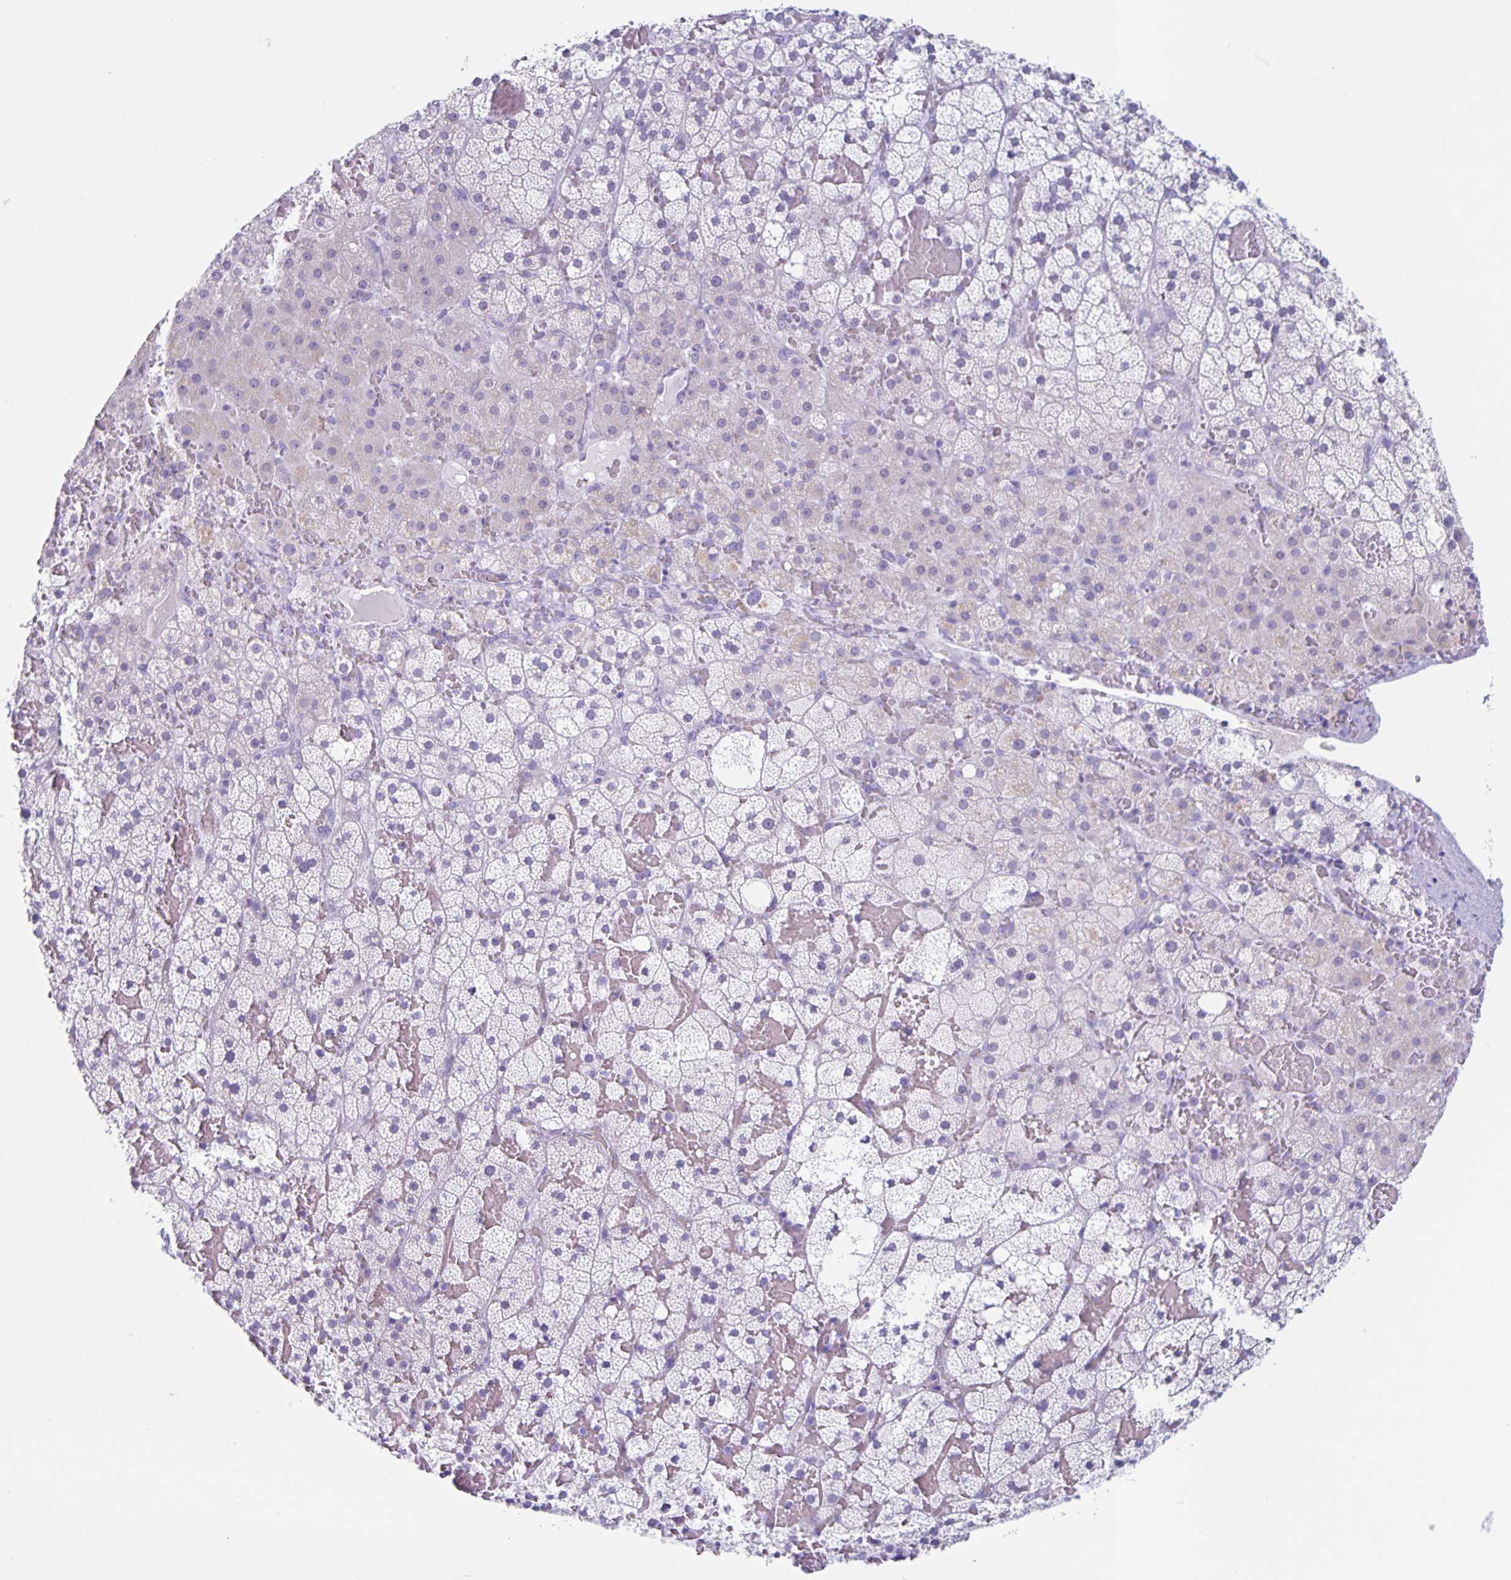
{"staining": {"intensity": "negative", "quantity": "none", "location": "none"}, "tissue": "adrenal gland", "cell_type": "Glandular cells", "image_type": "normal", "snomed": [{"axis": "morphology", "description": "Normal tissue, NOS"}, {"axis": "topography", "description": "Adrenal gland"}], "caption": "This is an IHC photomicrograph of normal adrenal gland. There is no staining in glandular cells.", "gene": "CT45A10", "patient": {"sex": "male", "age": 53}}